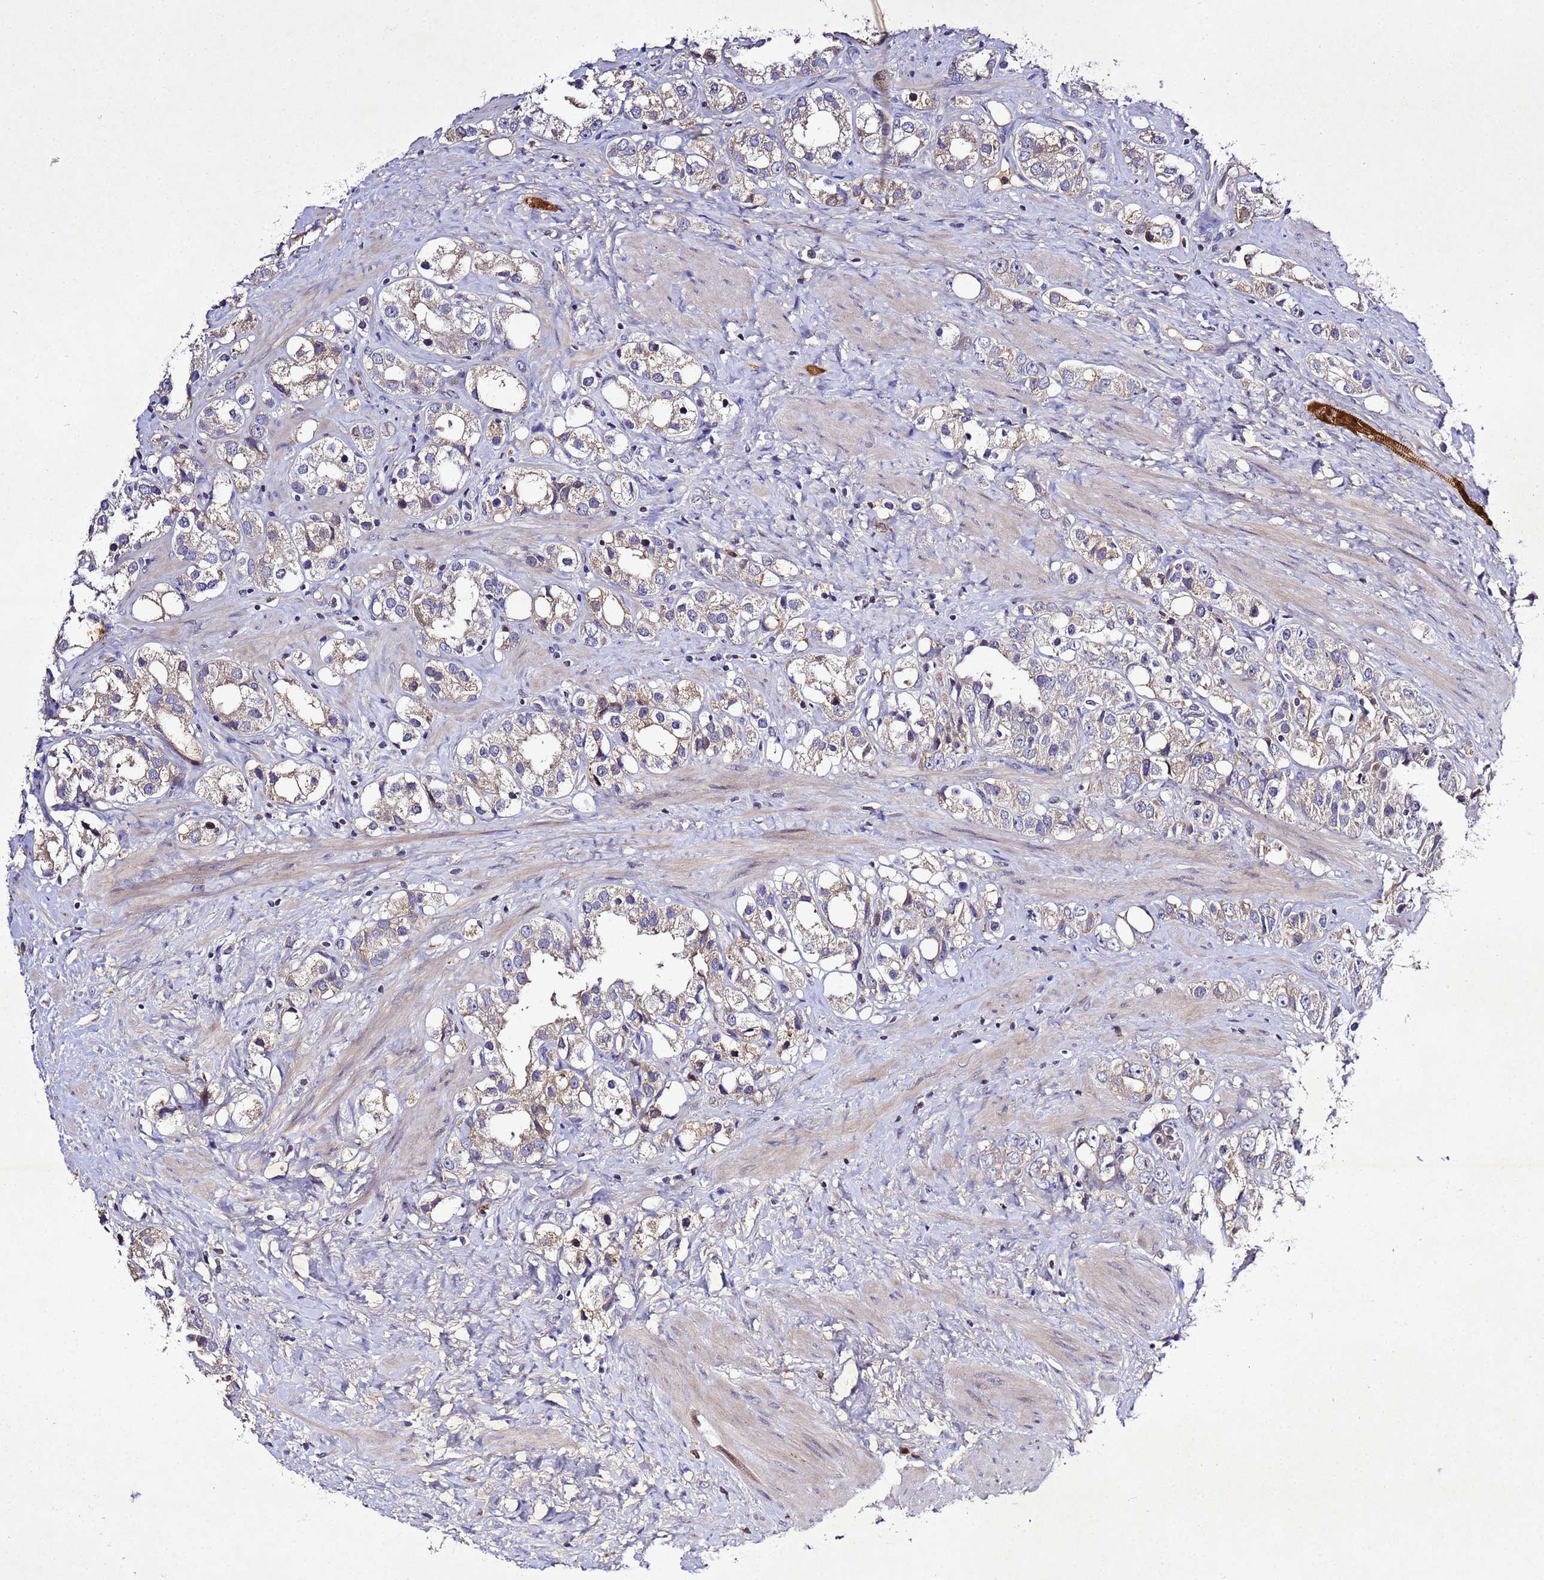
{"staining": {"intensity": "weak", "quantity": "25%-75%", "location": "cytoplasmic/membranous"}, "tissue": "prostate cancer", "cell_type": "Tumor cells", "image_type": "cancer", "snomed": [{"axis": "morphology", "description": "Adenocarcinoma, NOS"}, {"axis": "topography", "description": "Prostate"}], "caption": "Approximately 25%-75% of tumor cells in human prostate cancer exhibit weak cytoplasmic/membranous protein staining as visualized by brown immunohistochemical staining.", "gene": "SV2B", "patient": {"sex": "male", "age": 79}}